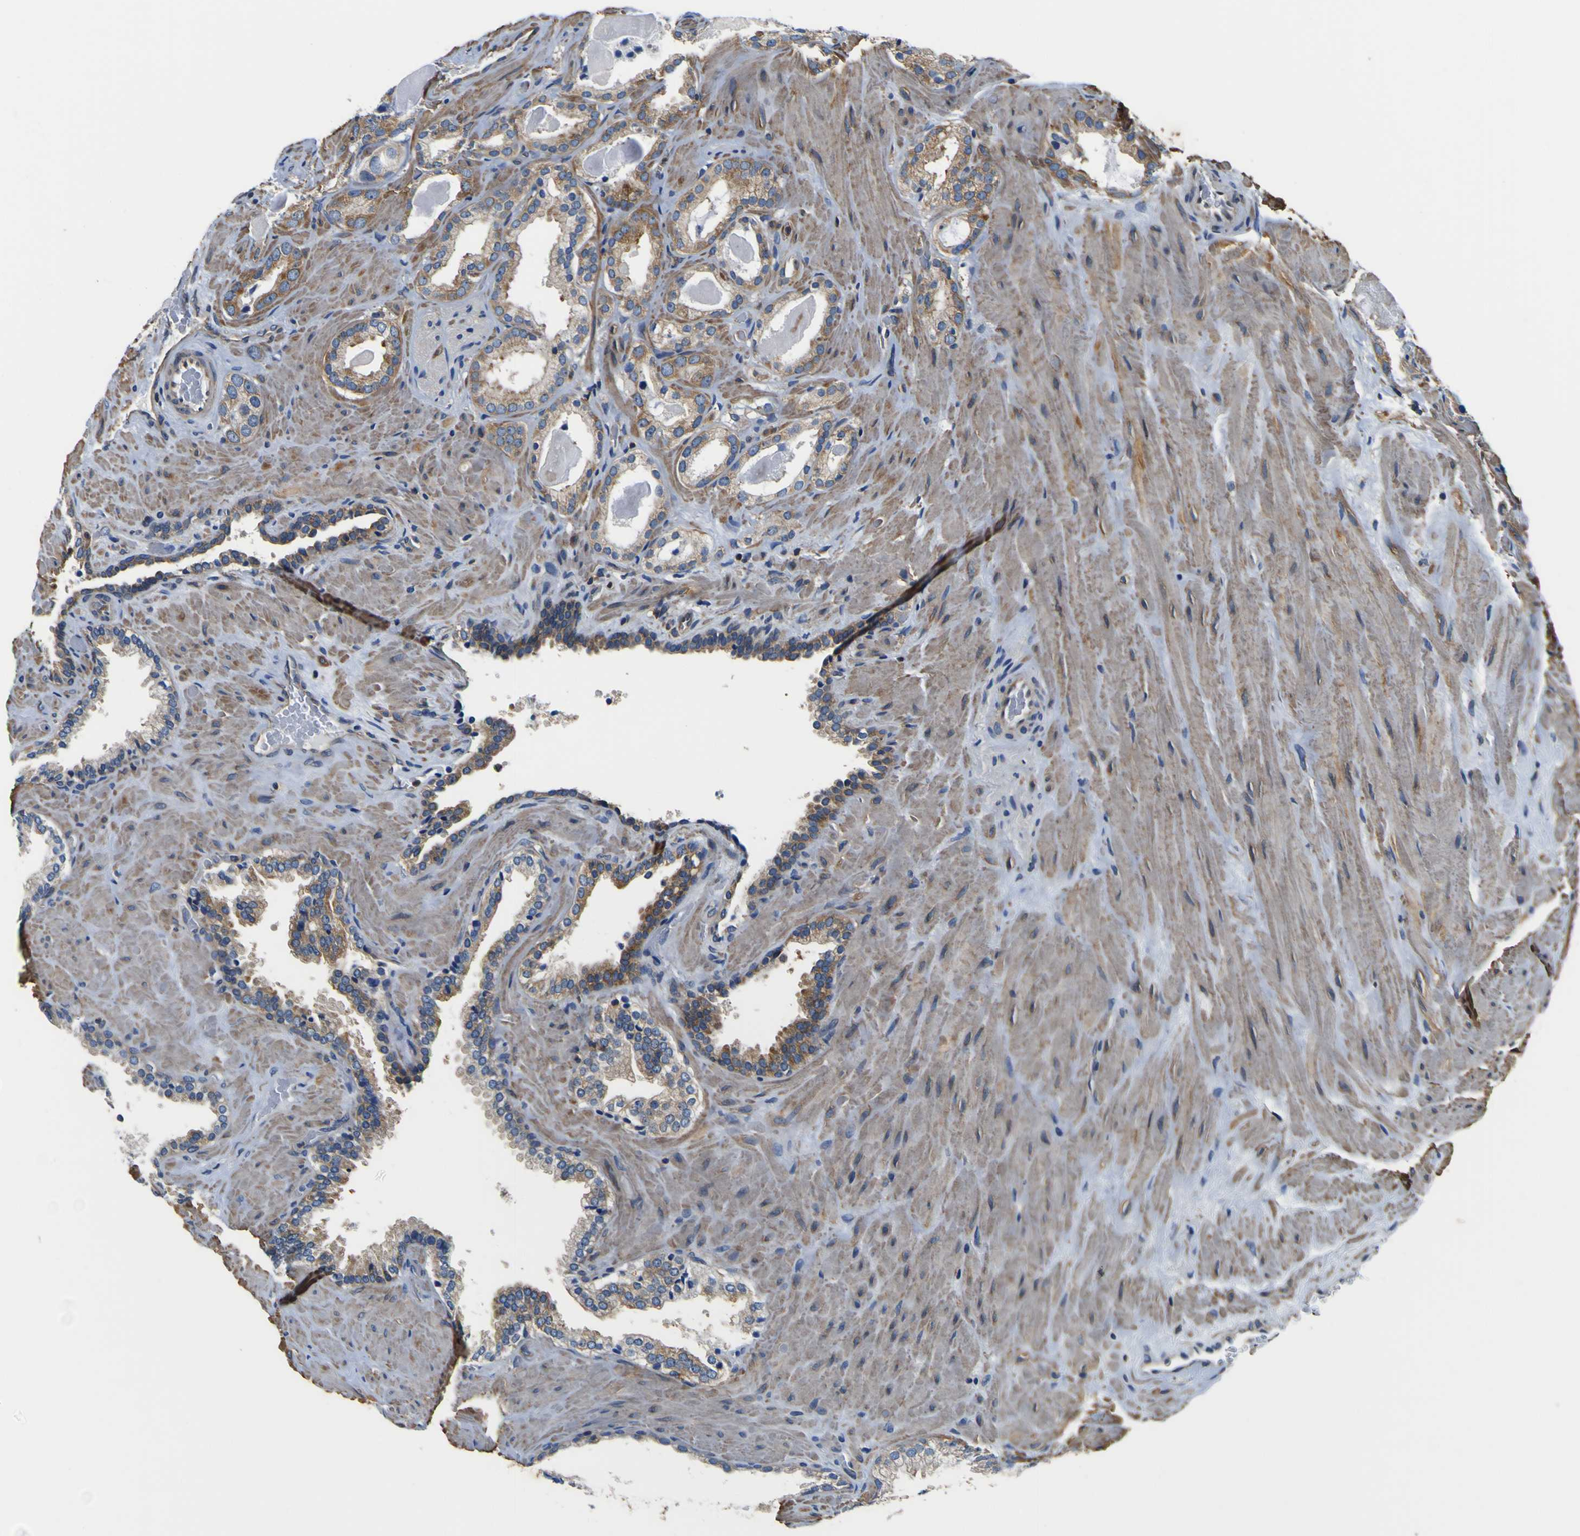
{"staining": {"intensity": "moderate", "quantity": ">75%", "location": "cytoplasmic/membranous"}, "tissue": "prostate cancer", "cell_type": "Tumor cells", "image_type": "cancer", "snomed": [{"axis": "morphology", "description": "Adenocarcinoma, High grade"}, {"axis": "topography", "description": "Prostate"}], "caption": "Adenocarcinoma (high-grade) (prostate) stained for a protein exhibits moderate cytoplasmic/membranous positivity in tumor cells.", "gene": "CNR2", "patient": {"sex": "male", "age": 64}}